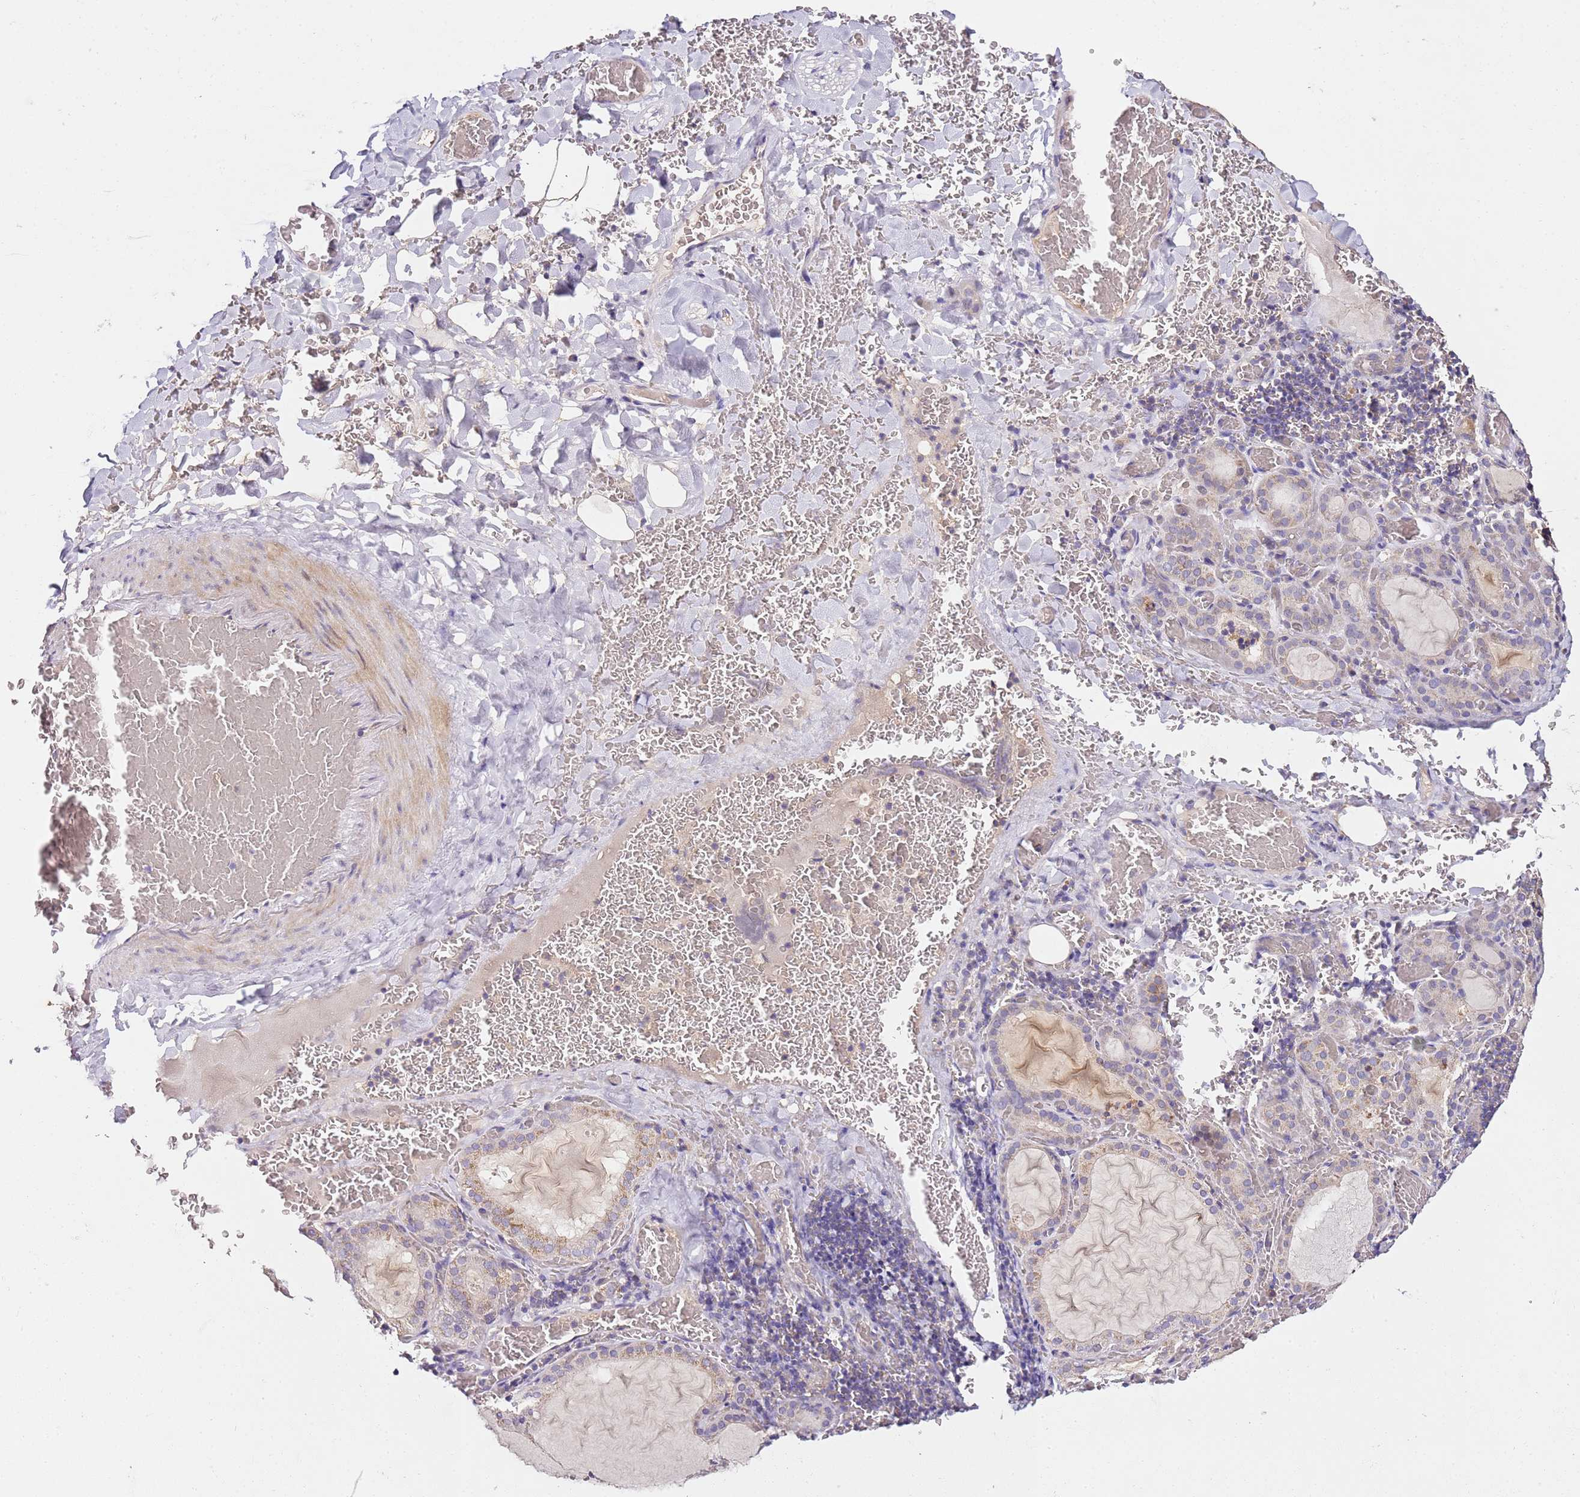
{"staining": {"intensity": "weak", "quantity": "25%-75%", "location": "cytoplasmic/membranous"}, "tissue": "thyroid gland", "cell_type": "Glandular cells", "image_type": "normal", "snomed": [{"axis": "morphology", "description": "Normal tissue, NOS"}, {"axis": "topography", "description": "Thyroid gland"}], "caption": "Glandular cells exhibit low levels of weak cytoplasmic/membranous staining in about 25%-75% of cells in unremarkable thyroid gland.", "gene": "OR2B11", "patient": {"sex": "female", "age": 39}}